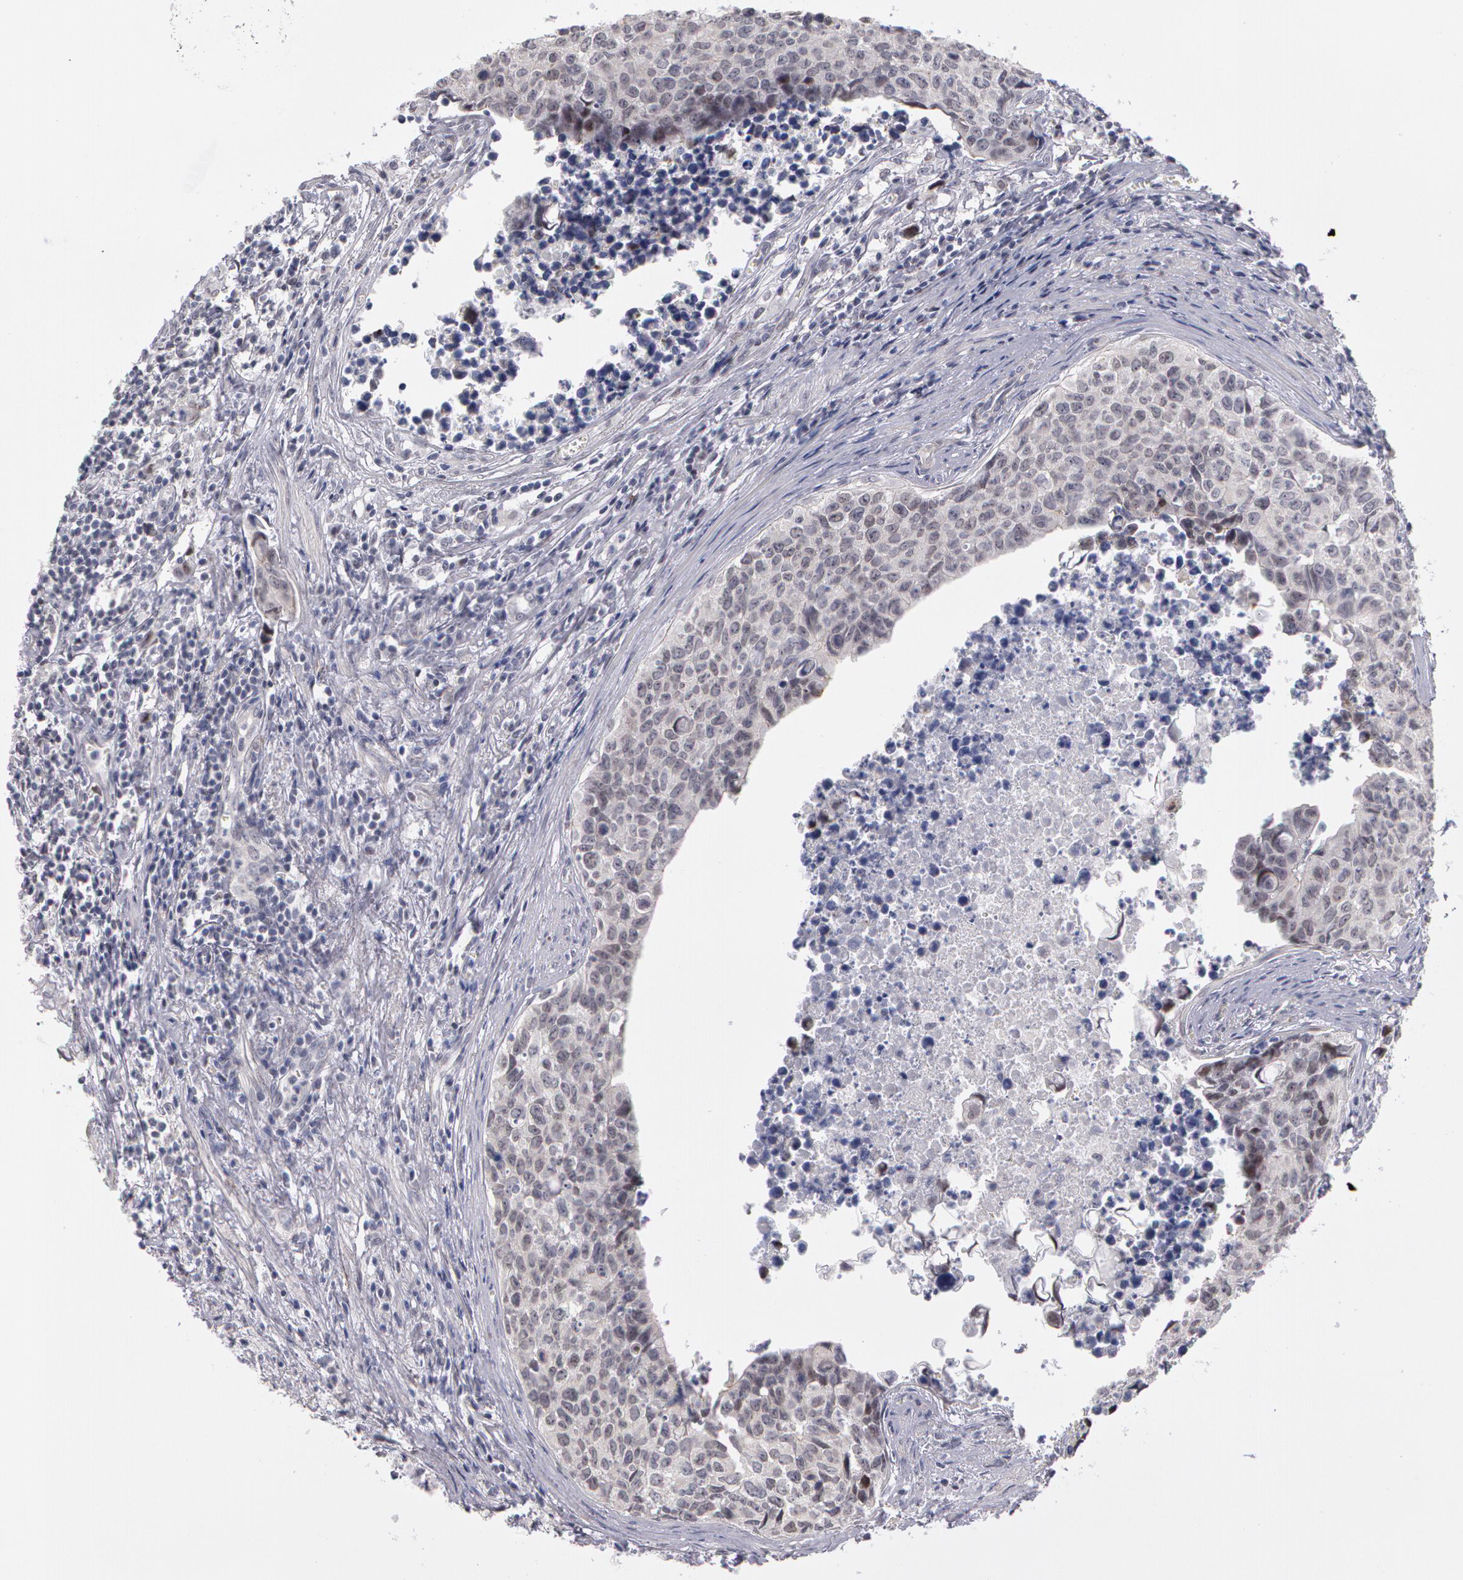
{"staining": {"intensity": "negative", "quantity": "none", "location": "none"}, "tissue": "urothelial cancer", "cell_type": "Tumor cells", "image_type": "cancer", "snomed": [{"axis": "morphology", "description": "Urothelial carcinoma, High grade"}, {"axis": "topography", "description": "Urinary bladder"}], "caption": "An image of human high-grade urothelial carcinoma is negative for staining in tumor cells.", "gene": "PRICKLE1", "patient": {"sex": "male", "age": 81}}